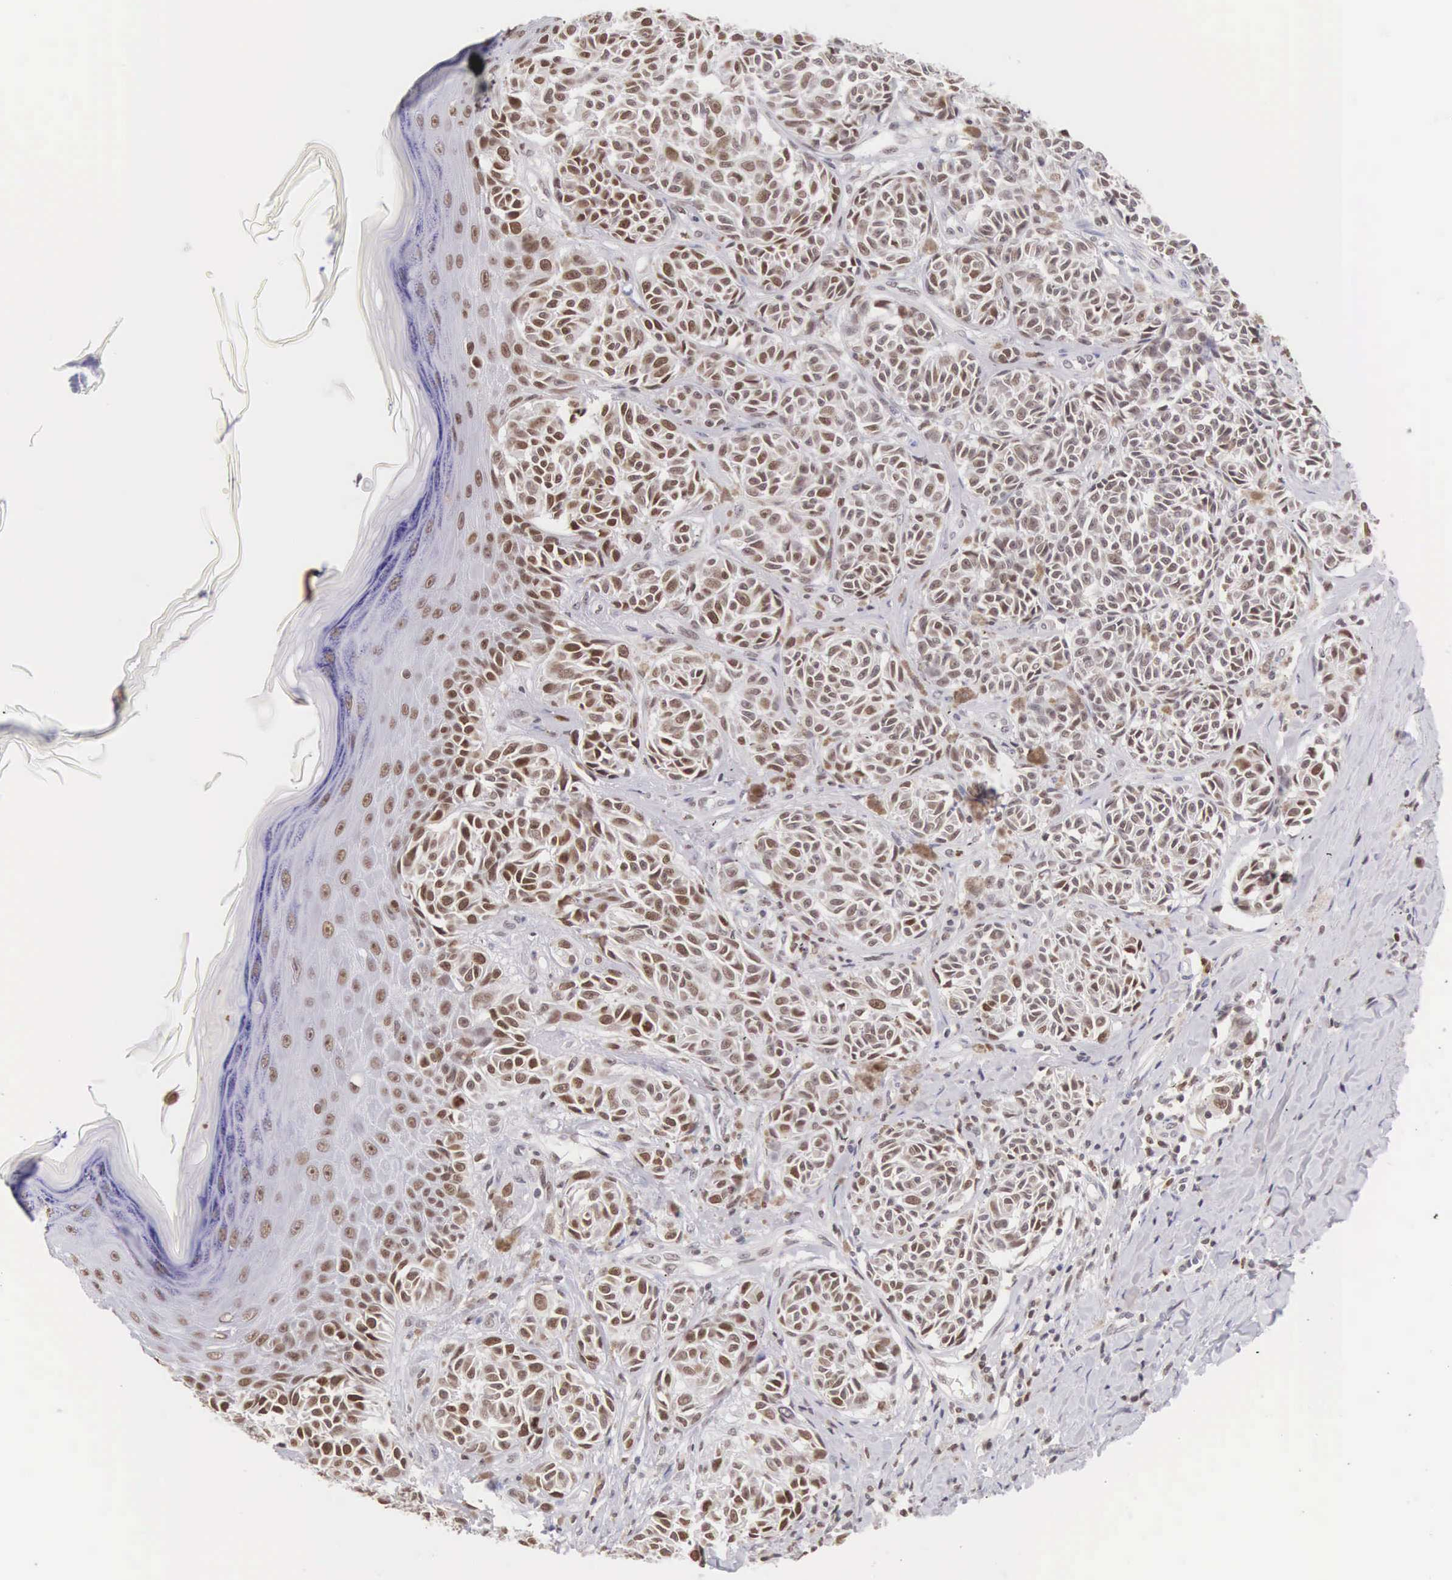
{"staining": {"intensity": "strong", "quantity": ">75%", "location": "nuclear"}, "tissue": "melanoma", "cell_type": "Tumor cells", "image_type": "cancer", "snomed": [{"axis": "morphology", "description": "Malignant melanoma, NOS"}, {"axis": "topography", "description": "Skin"}], "caption": "This photomicrograph displays IHC staining of malignant melanoma, with high strong nuclear expression in approximately >75% of tumor cells.", "gene": "VRK1", "patient": {"sex": "male", "age": 49}}